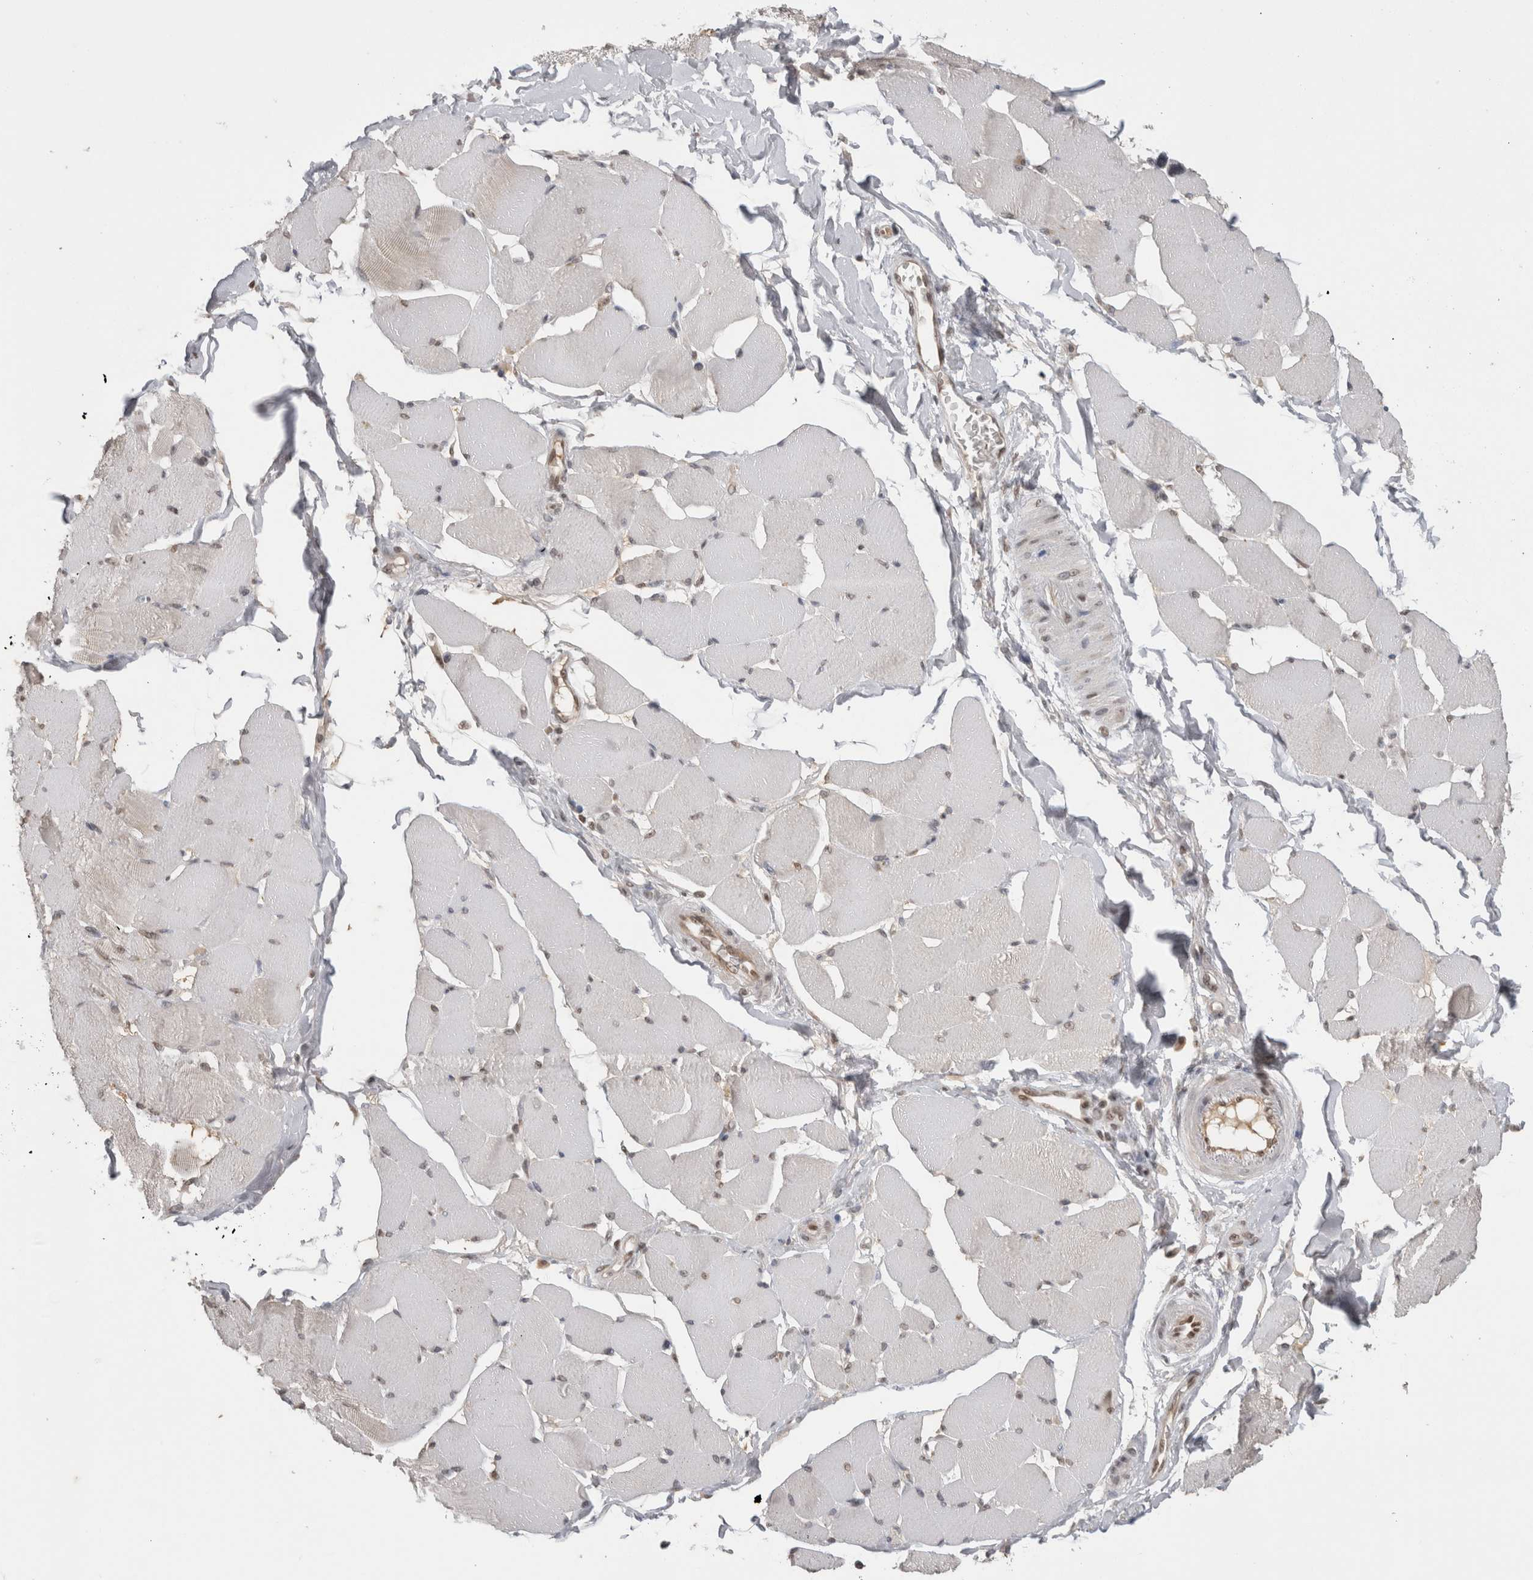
{"staining": {"intensity": "negative", "quantity": "none", "location": "none"}, "tissue": "skeletal muscle", "cell_type": "Myocytes", "image_type": "normal", "snomed": [{"axis": "morphology", "description": "Normal tissue, NOS"}, {"axis": "topography", "description": "Skin"}, {"axis": "topography", "description": "Skeletal muscle"}], "caption": "The image displays no significant positivity in myocytes of skeletal muscle. (DAB immunohistochemistry (IHC) with hematoxylin counter stain).", "gene": "DAXX", "patient": {"sex": "male", "age": 83}}